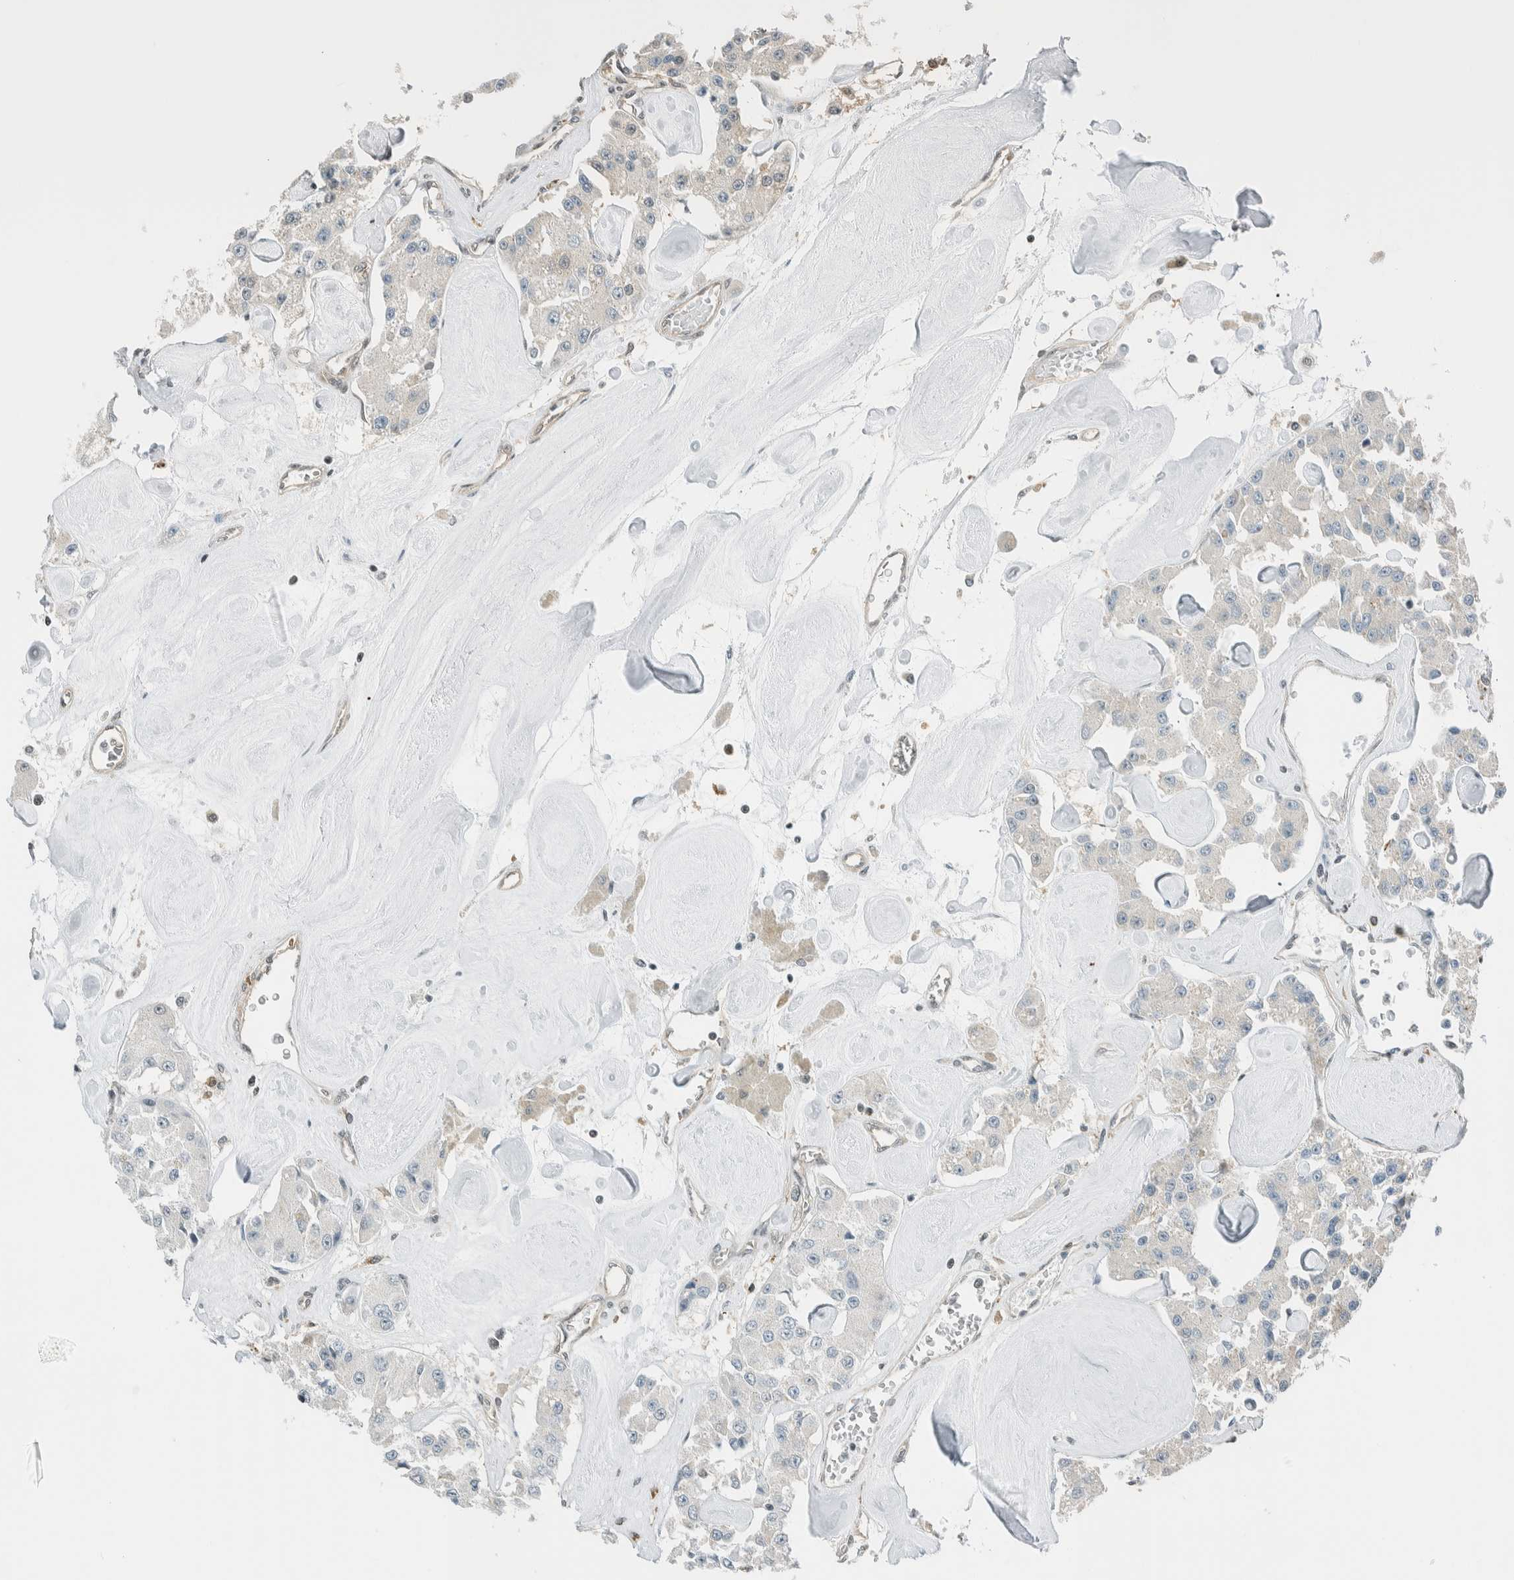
{"staining": {"intensity": "negative", "quantity": "none", "location": "none"}, "tissue": "carcinoid", "cell_type": "Tumor cells", "image_type": "cancer", "snomed": [{"axis": "morphology", "description": "Carcinoid, malignant, NOS"}, {"axis": "topography", "description": "Pancreas"}], "caption": "Human carcinoid (malignant) stained for a protein using immunohistochemistry (IHC) demonstrates no positivity in tumor cells.", "gene": "NIBAN2", "patient": {"sex": "male", "age": 41}}